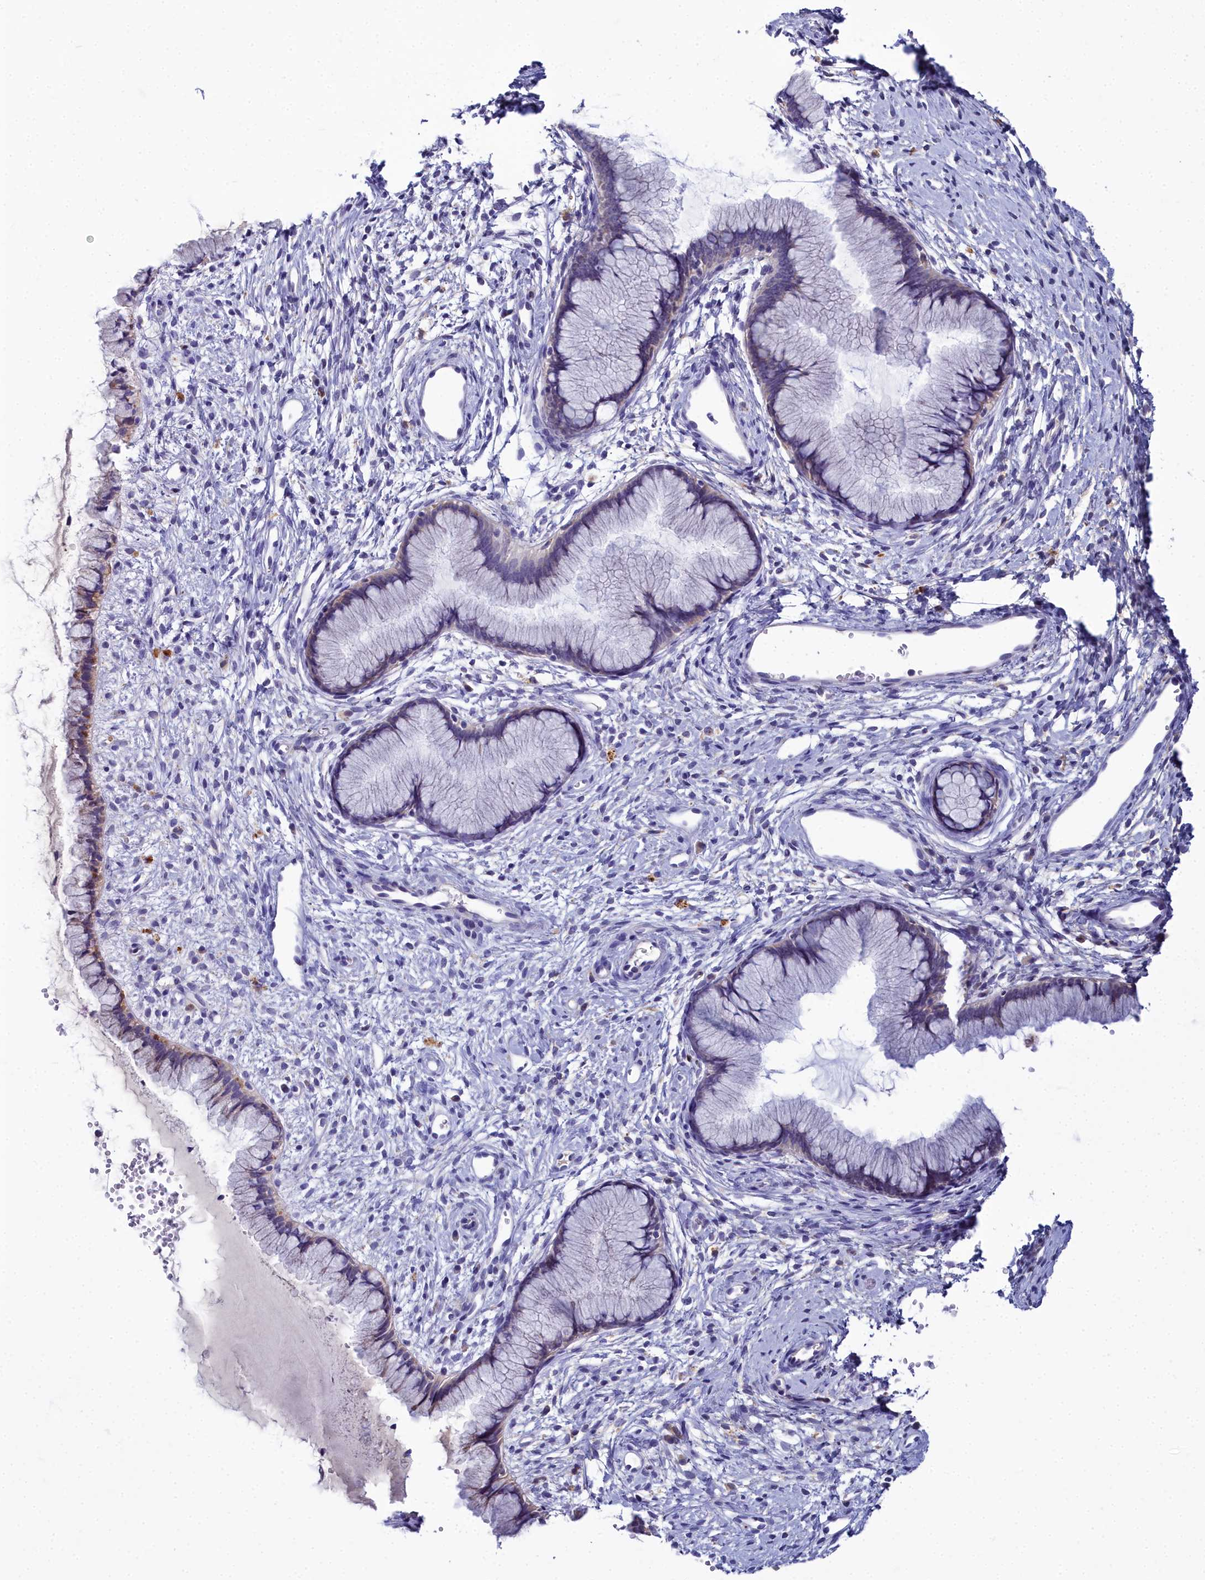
{"staining": {"intensity": "weak", "quantity": "25%-75%", "location": "cytoplasmic/membranous"}, "tissue": "cervix", "cell_type": "Glandular cells", "image_type": "normal", "snomed": [{"axis": "morphology", "description": "Normal tissue, NOS"}, {"axis": "topography", "description": "Cervix"}], "caption": "Cervix stained with DAB (3,3'-diaminobenzidine) IHC reveals low levels of weak cytoplasmic/membranous expression in about 25%-75% of glandular cells. (IHC, brightfield microscopy, high magnification).", "gene": "ELAPOR2", "patient": {"sex": "female", "age": 42}}